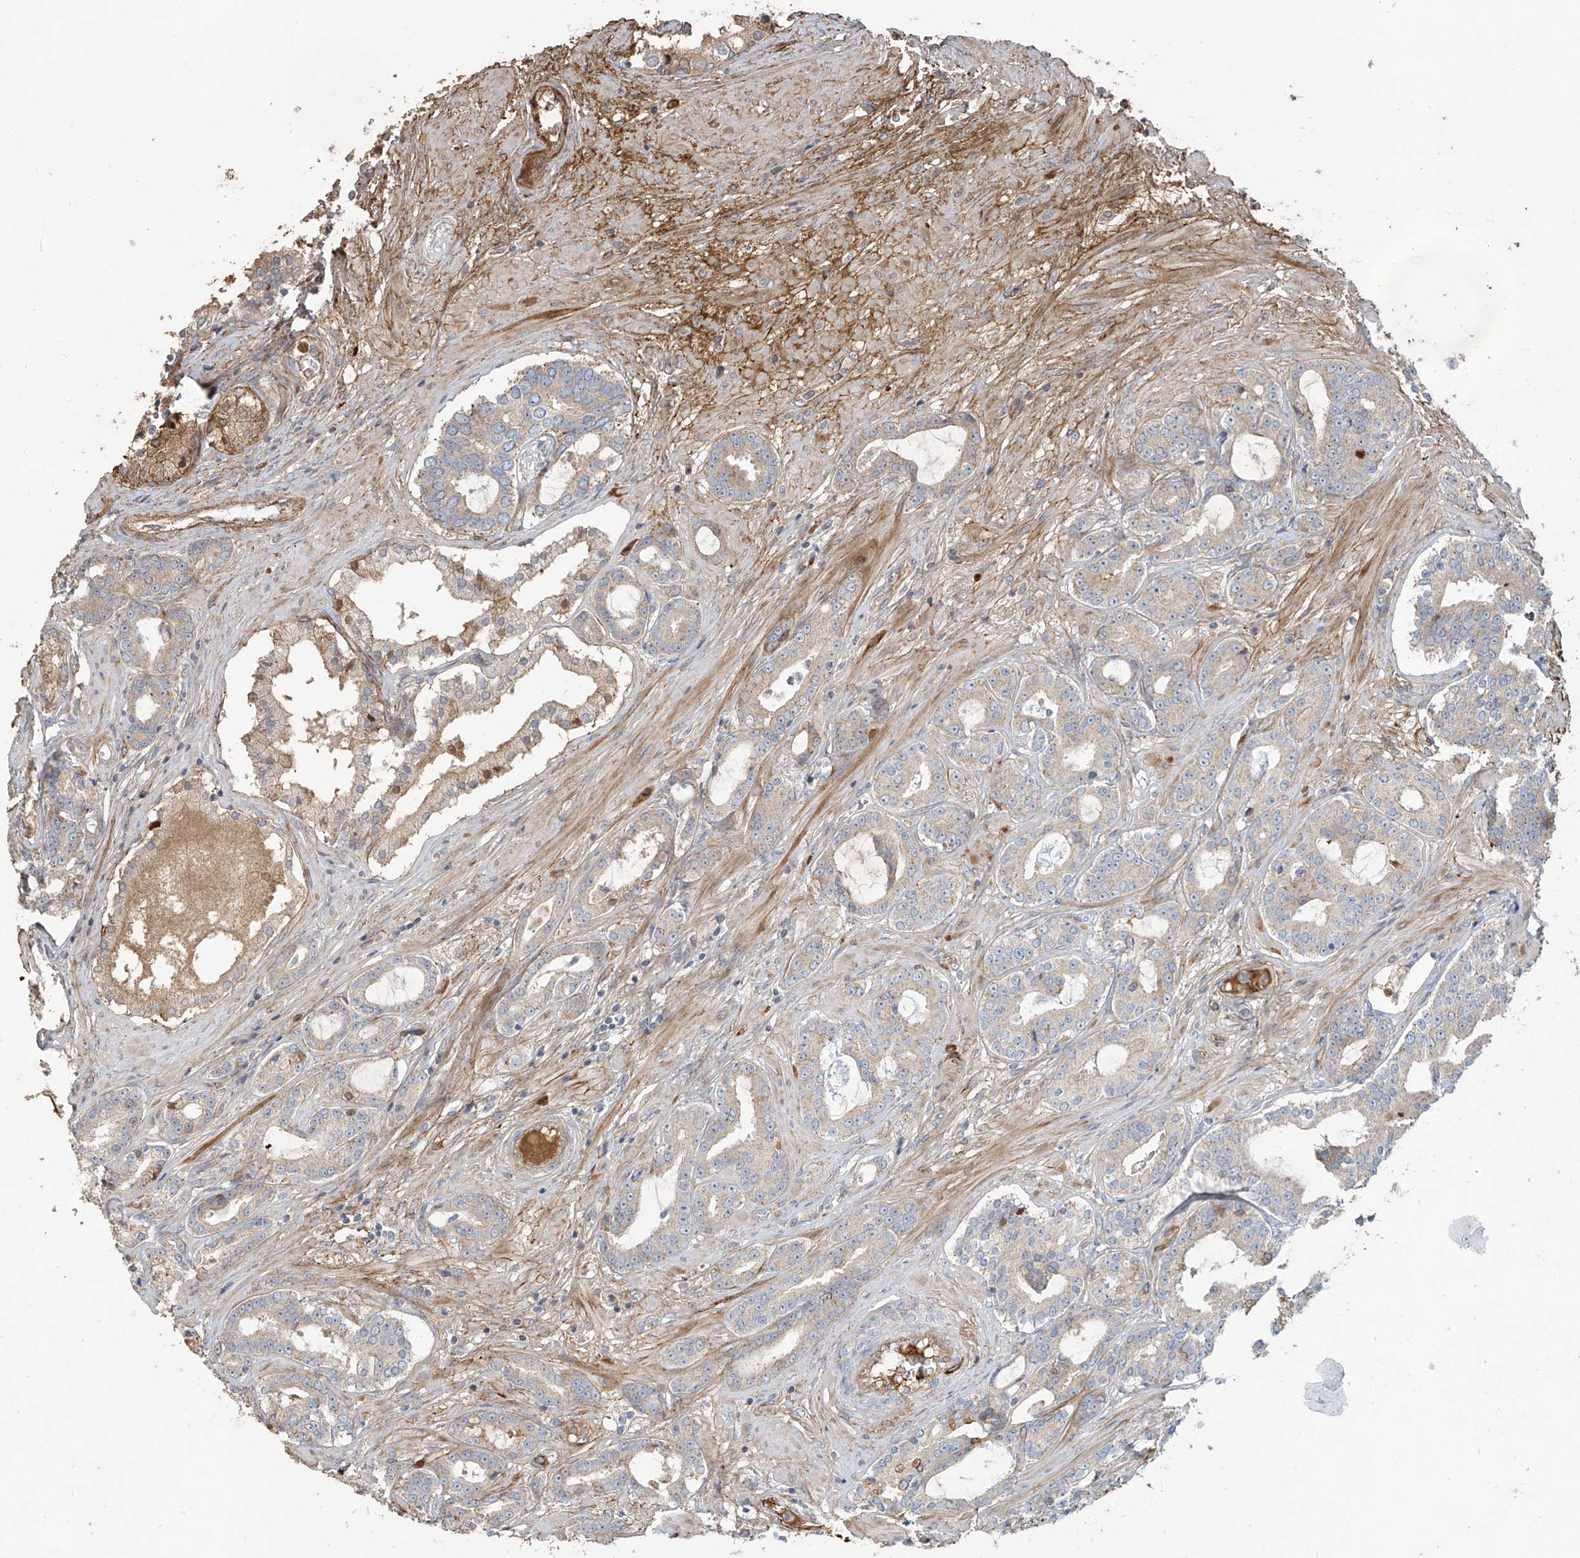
{"staining": {"intensity": "weak", "quantity": "<25%", "location": "cytoplasmic/membranous"}, "tissue": "prostate cancer", "cell_type": "Tumor cells", "image_type": "cancer", "snomed": [{"axis": "morphology", "description": "Adenocarcinoma, High grade"}, {"axis": "topography", "description": "Prostate"}], "caption": "This is an immunohistochemistry photomicrograph of human high-grade adenocarcinoma (prostate). There is no positivity in tumor cells.", "gene": "ABTB1", "patient": {"sex": "male", "age": 58}}